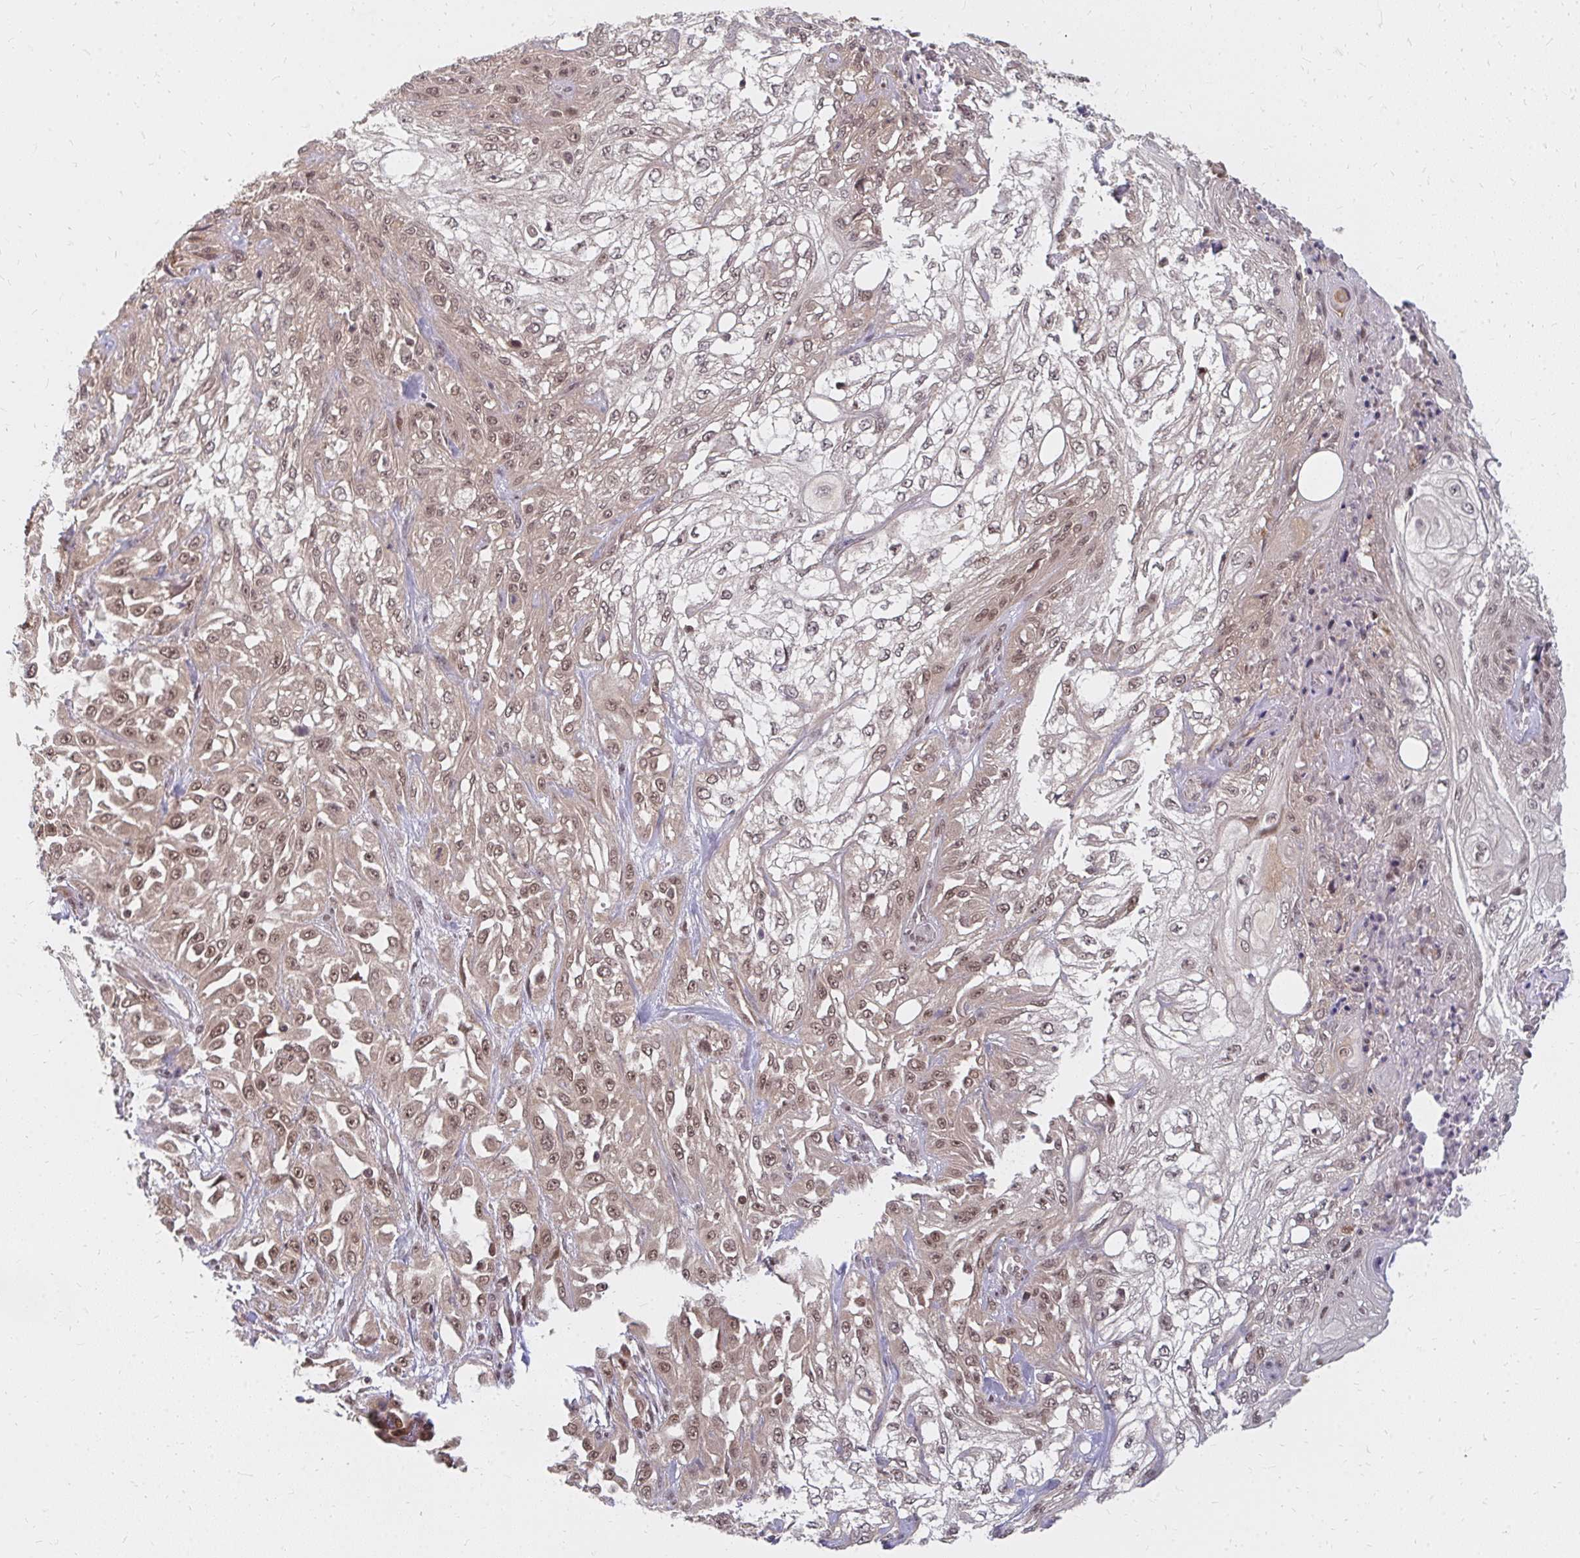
{"staining": {"intensity": "moderate", "quantity": "25%-75%", "location": "nuclear"}, "tissue": "skin cancer", "cell_type": "Tumor cells", "image_type": "cancer", "snomed": [{"axis": "morphology", "description": "Squamous cell carcinoma, NOS"}, {"axis": "morphology", "description": "Squamous cell carcinoma, metastatic, NOS"}, {"axis": "topography", "description": "Skin"}, {"axis": "topography", "description": "Lymph node"}], "caption": "A micrograph of human skin metastatic squamous cell carcinoma stained for a protein reveals moderate nuclear brown staining in tumor cells. (DAB IHC, brown staining for protein, blue staining for nuclei).", "gene": "GTF3C6", "patient": {"sex": "male", "age": 75}}